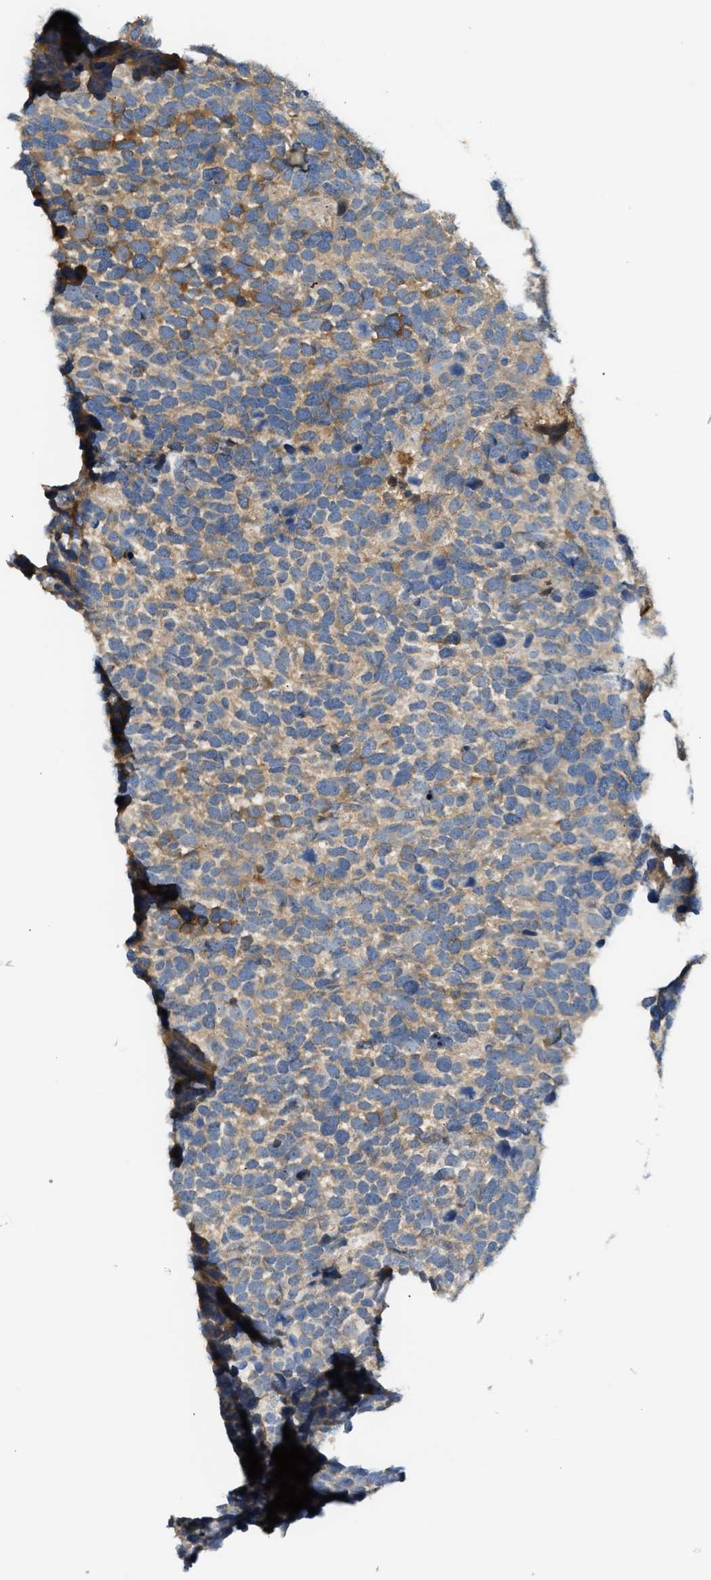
{"staining": {"intensity": "weak", "quantity": ">75%", "location": "cytoplasmic/membranous"}, "tissue": "urothelial cancer", "cell_type": "Tumor cells", "image_type": "cancer", "snomed": [{"axis": "morphology", "description": "Urothelial carcinoma, High grade"}, {"axis": "topography", "description": "Urinary bladder"}], "caption": "A high-resolution image shows immunohistochemistry (IHC) staining of urothelial carcinoma (high-grade), which shows weak cytoplasmic/membranous staining in approximately >75% of tumor cells.", "gene": "RHBDF2", "patient": {"sex": "female", "age": 82}}